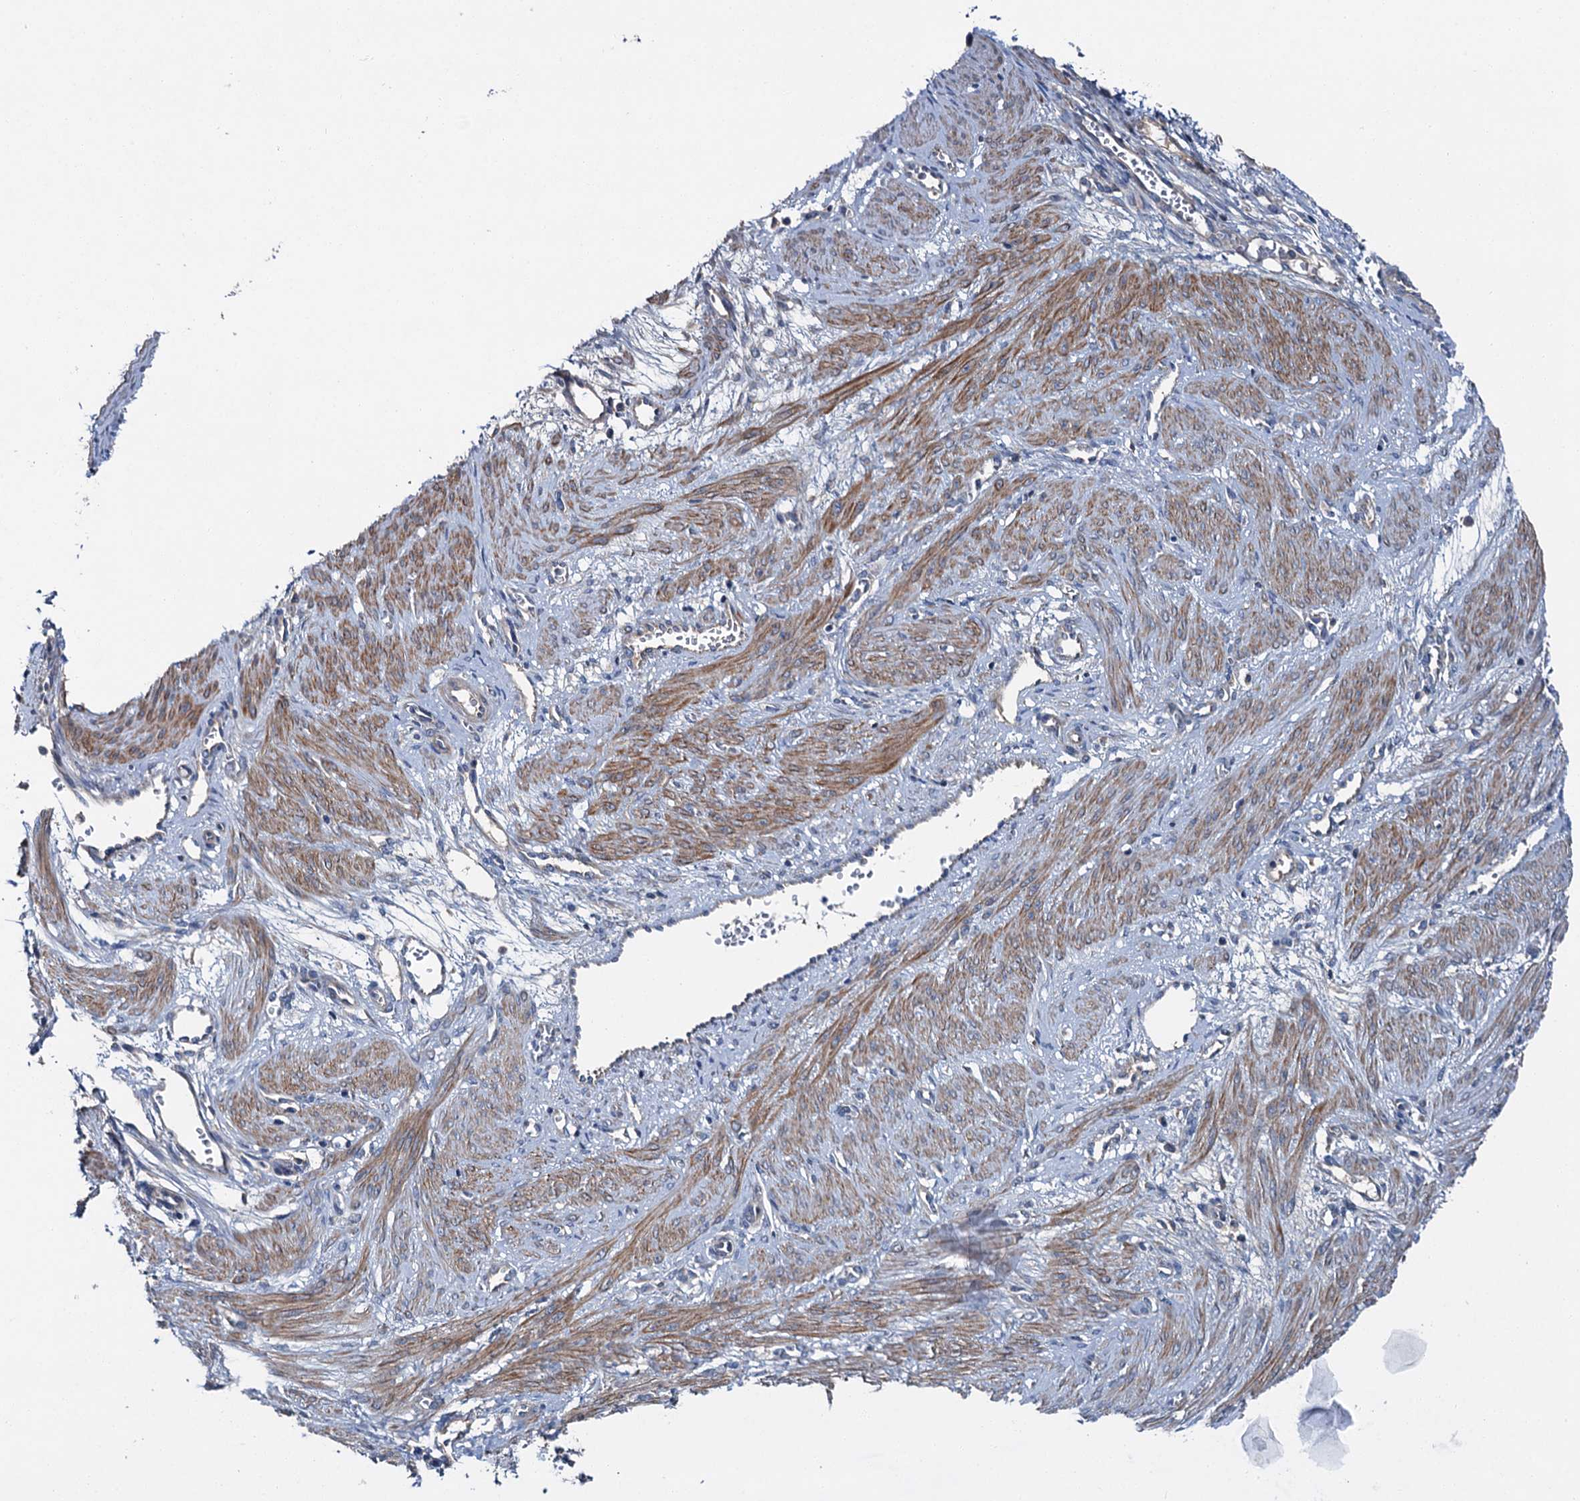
{"staining": {"intensity": "negative", "quantity": "none", "location": "none"}, "tissue": "endometrium", "cell_type": "Cells in endometrial stroma", "image_type": "normal", "snomed": [{"axis": "morphology", "description": "Normal tissue, NOS"}, {"axis": "topography", "description": "Endometrium"}], "caption": "The immunohistochemistry histopathology image has no significant expression in cells in endometrial stroma of endometrium.", "gene": "SLC22A25", "patient": {"sex": "female", "age": 33}}